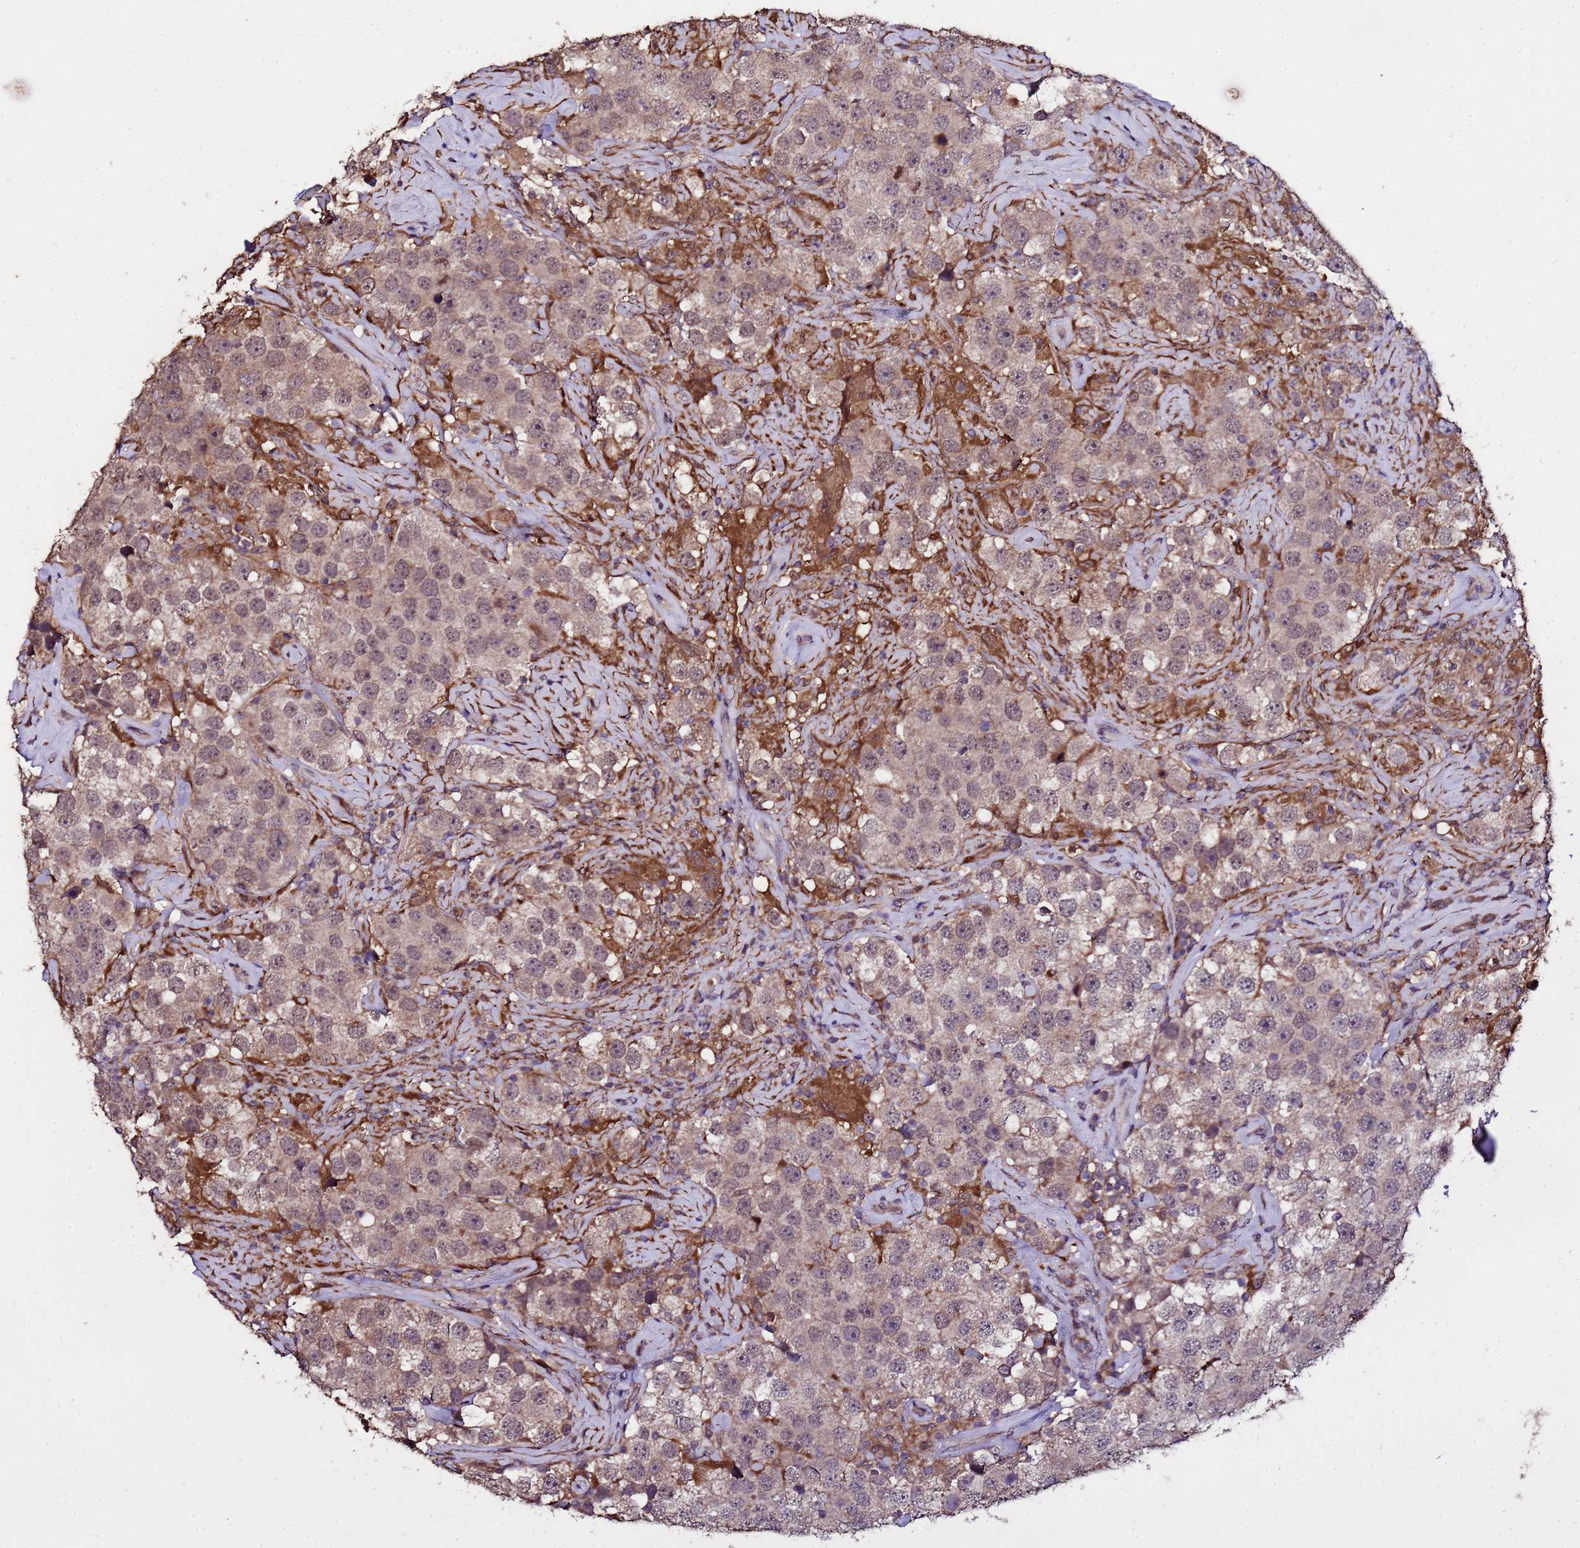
{"staining": {"intensity": "weak", "quantity": ">75%", "location": "cytoplasmic/membranous"}, "tissue": "testis cancer", "cell_type": "Tumor cells", "image_type": "cancer", "snomed": [{"axis": "morphology", "description": "Seminoma, NOS"}, {"axis": "topography", "description": "Testis"}], "caption": "Immunohistochemistry (DAB (3,3'-diaminobenzidine)) staining of human seminoma (testis) exhibits weak cytoplasmic/membranous protein positivity in approximately >75% of tumor cells.", "gene": "ZNF329", "patient": {"sex": "male", "age": 49}}